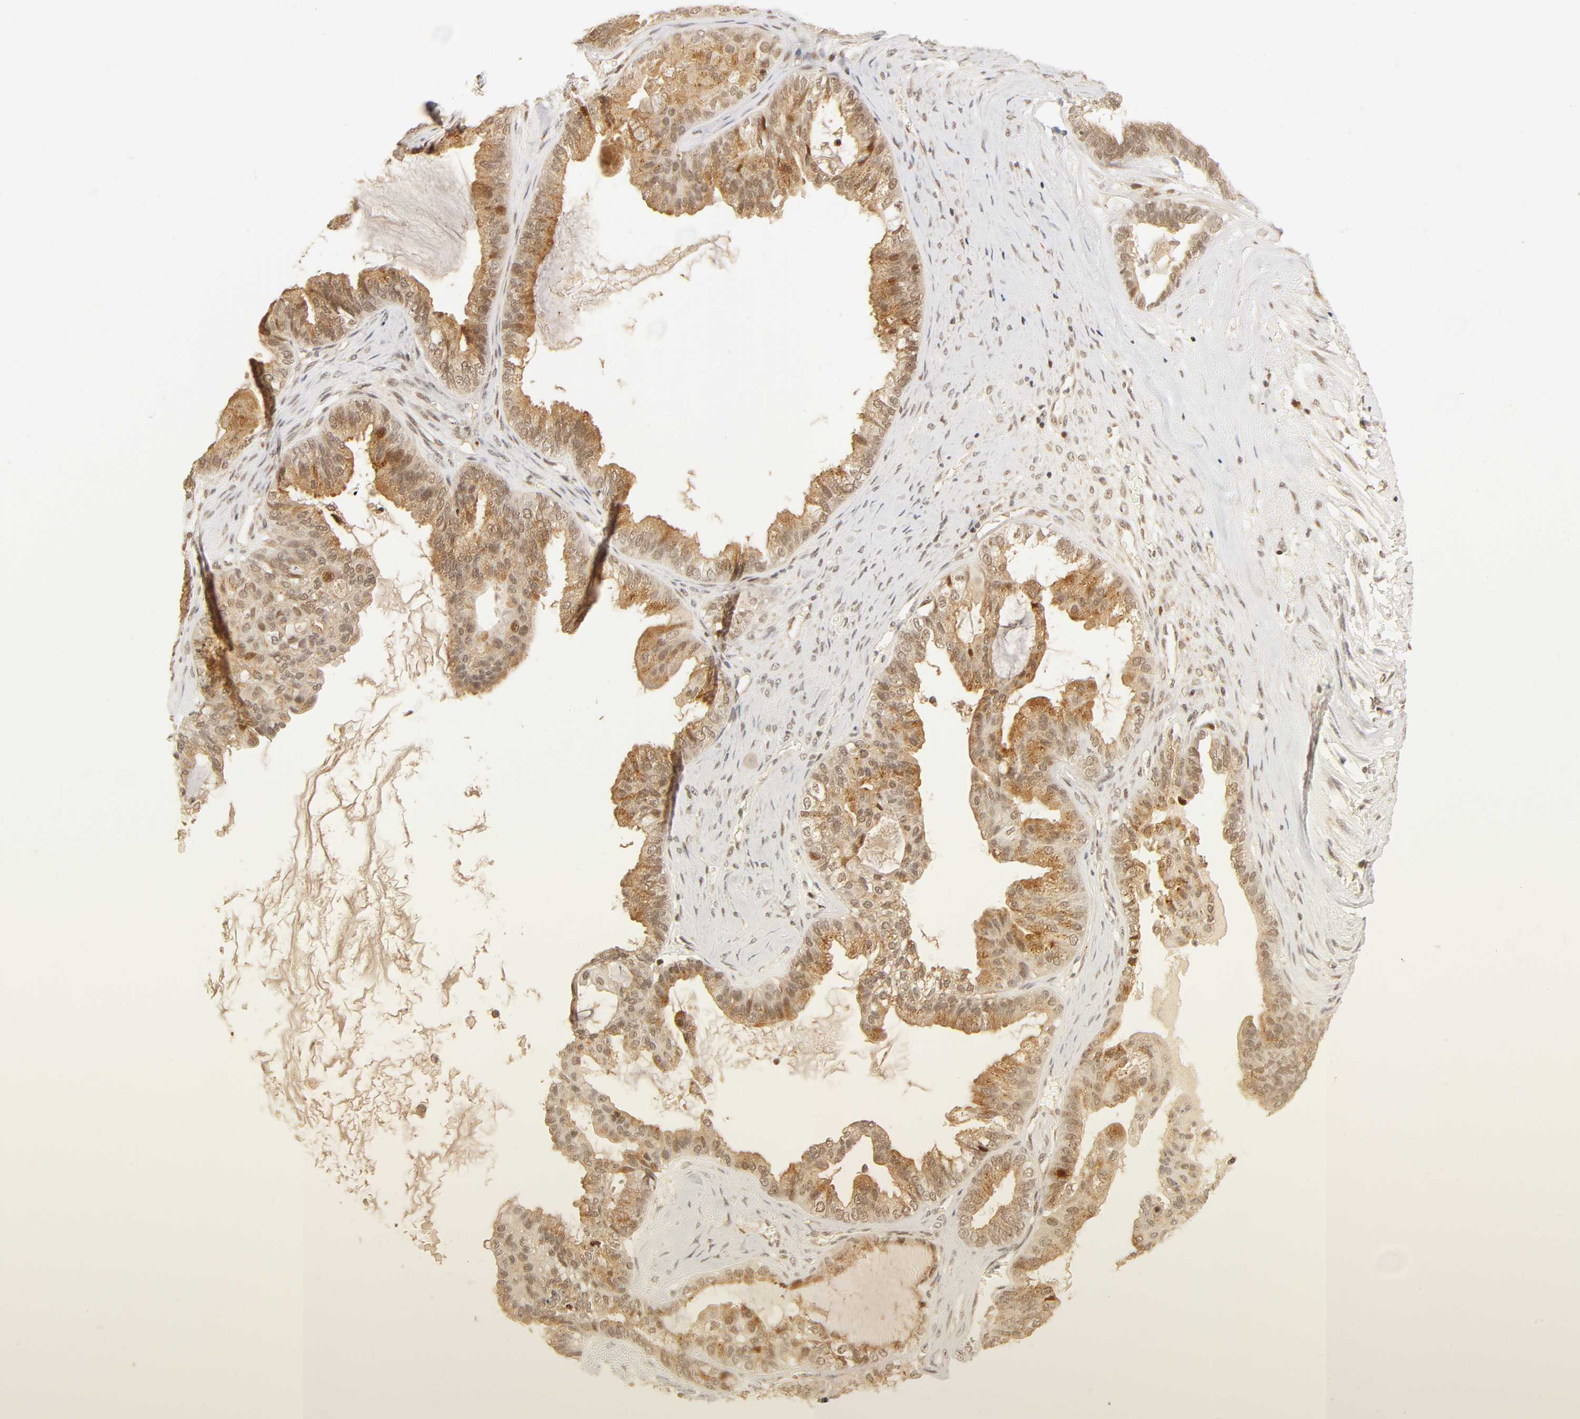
{"staining": {"intensity": "strong", "quantity": ">75%", "location": "cytoplasmic/membranous,nuclear"}, "tissue": "ovarian cancer", "cell_type": "Tumor cells", "image_type": "cancer", "snomed": [{"axis": "morphology", "description": "Carcinoma, NOS"}, {"axis": "morphology", "description": "Carcinoma, endometroid"}, {"axis": "topography", "description": "Ovary"}], "caption": "Strong cytoplasmic/membranous and nuclear staining for a protein is identified in approximately >75% of tumor cells of ovarian endometroid carcinoma using immunohistochemistry.", "gene": "TAF10", "patient": {"sex": "female", "age": 50}}